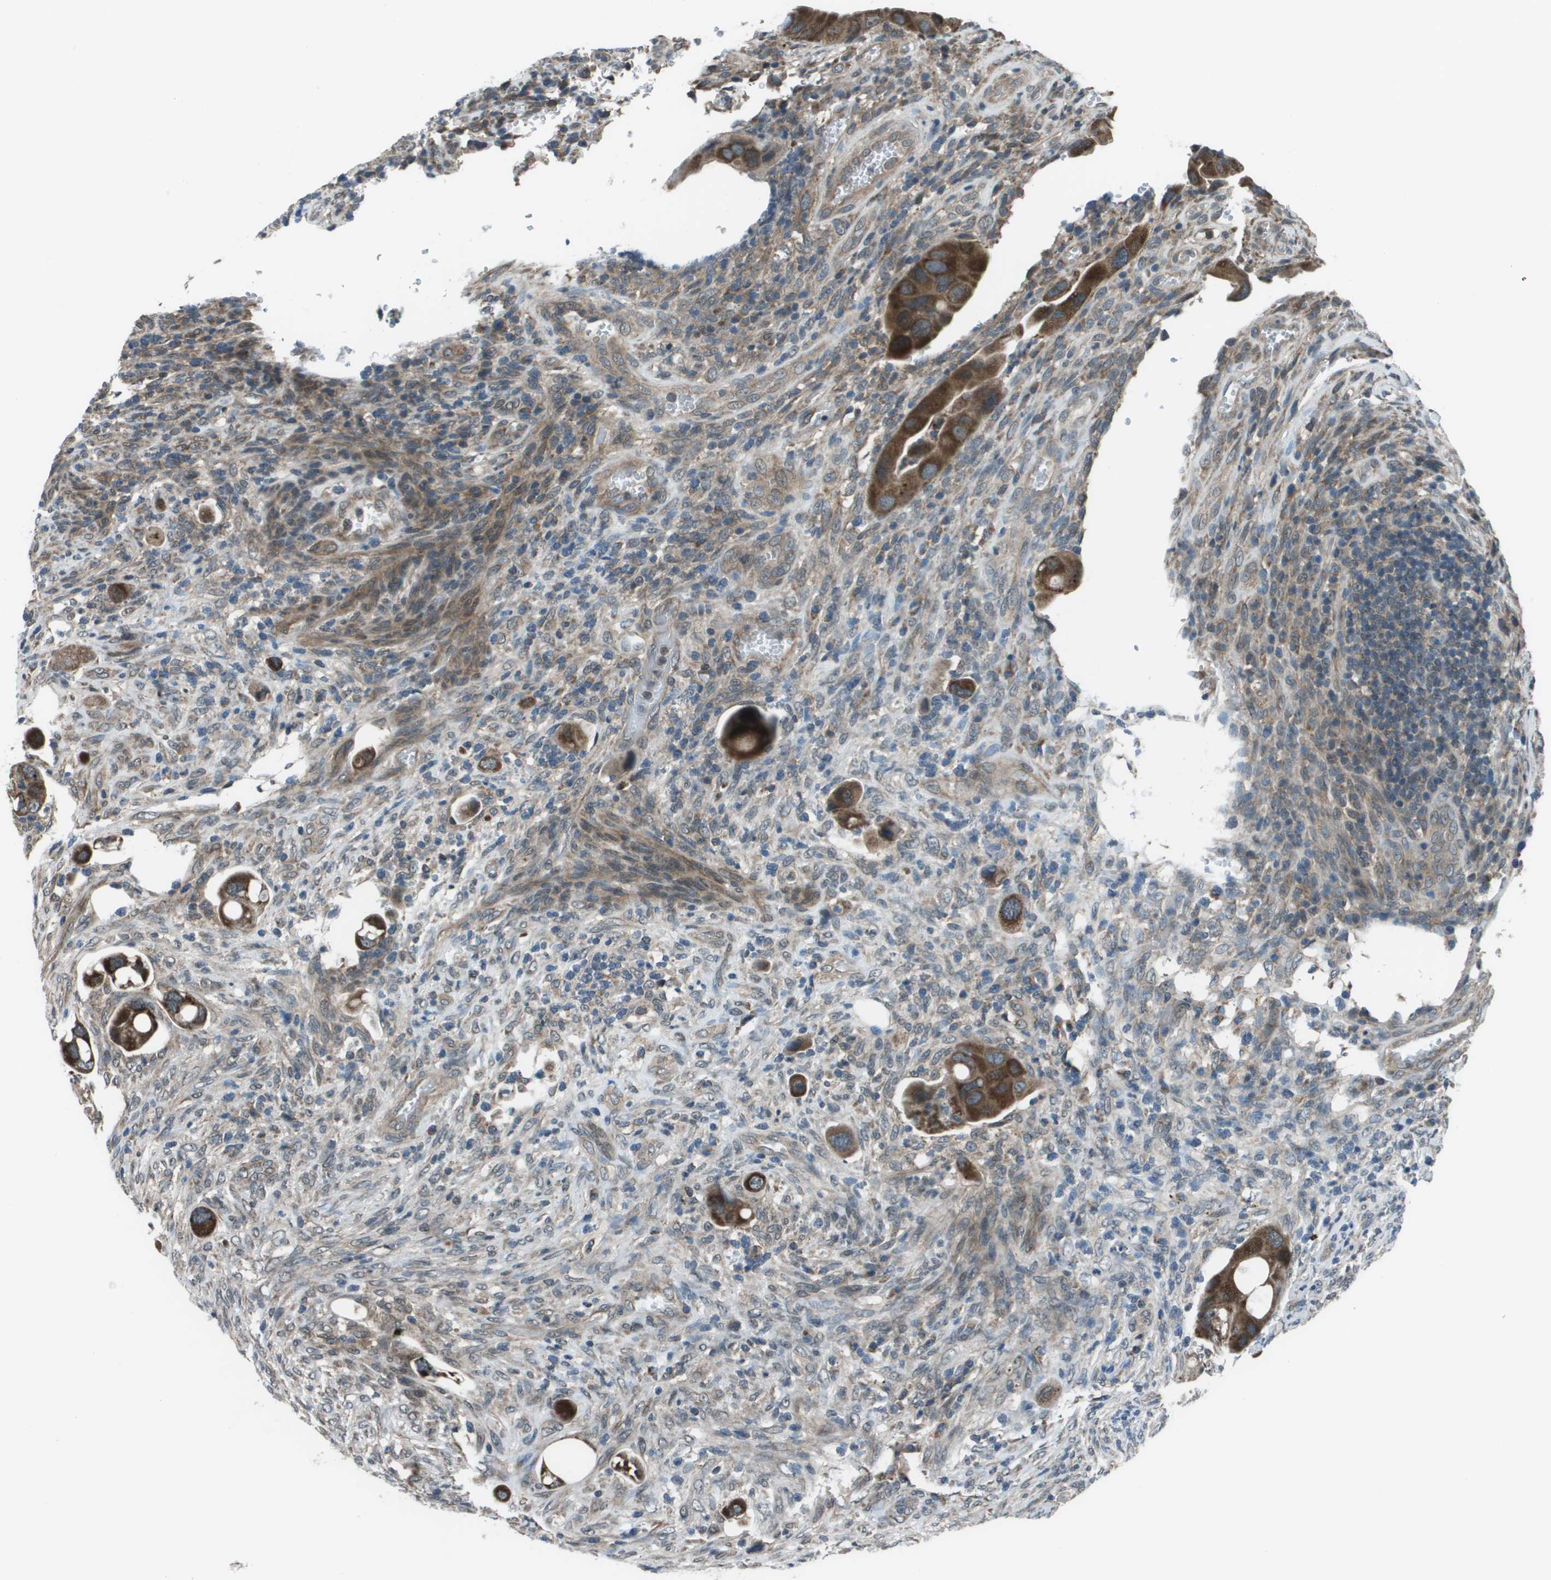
{"staining": {"intensity": "strong", "quantity": ">75%", "location": "cytoplasmic/membranous"}, "tissue": "colorectal cancer", "cell_type": "Tumor cells", "image_type": "cancer", "snomed": [{"axis": "morphology", "description": "Adenocarcinoma, NOS"}, {"axis": "topography", "description": "Rectum"}], "caption": "Strong cytoplasmic/membranous staining for a protein is appreciated in about >75% of tumor cells of adenocarcinoma (colorectal) using IHC.", "gene": "PPFIA1", "patient": {"sex": "female", "age": 57}}